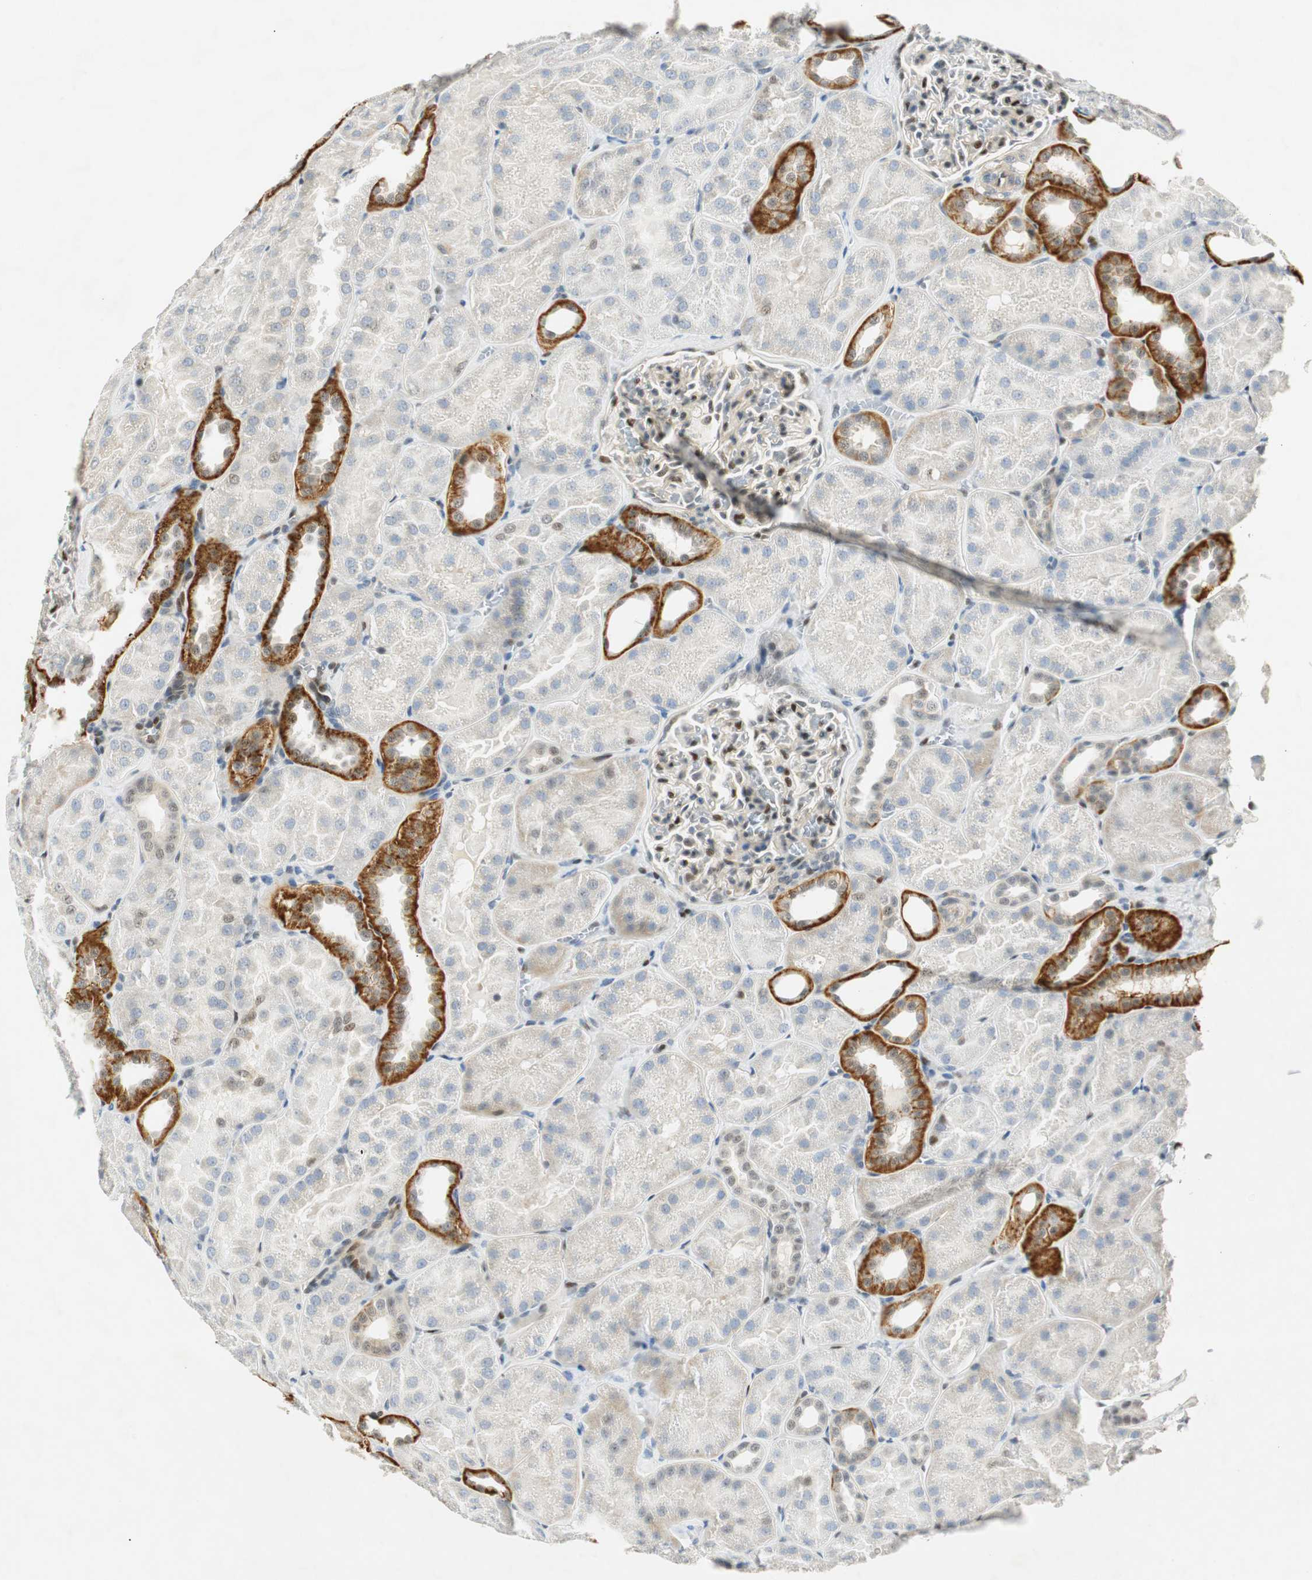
{"staining": {"intensity": "moderate", "quantity": "<25%", "location": "nuclear"}, "tissue": "kidney", "cell_type": "Cells in glomeruli", "image_type": "normal", "snomed": [{"axis": "morphology", "description": "Normal tissue, NOS"}, {"axis": "topography", "description": "Kidney"}], "caption": "Unremarkable kidney was stained to show a protein in brown. There is low levels of moderate nuclear staining in about <25% of cells in glomeruli. Using DAB (brown) and hematoxylin (blue) stains, captured at high magnification using brightfield microscopy.", "gene": "MSX2", "patient": {"sex": "male", "age": 28}}